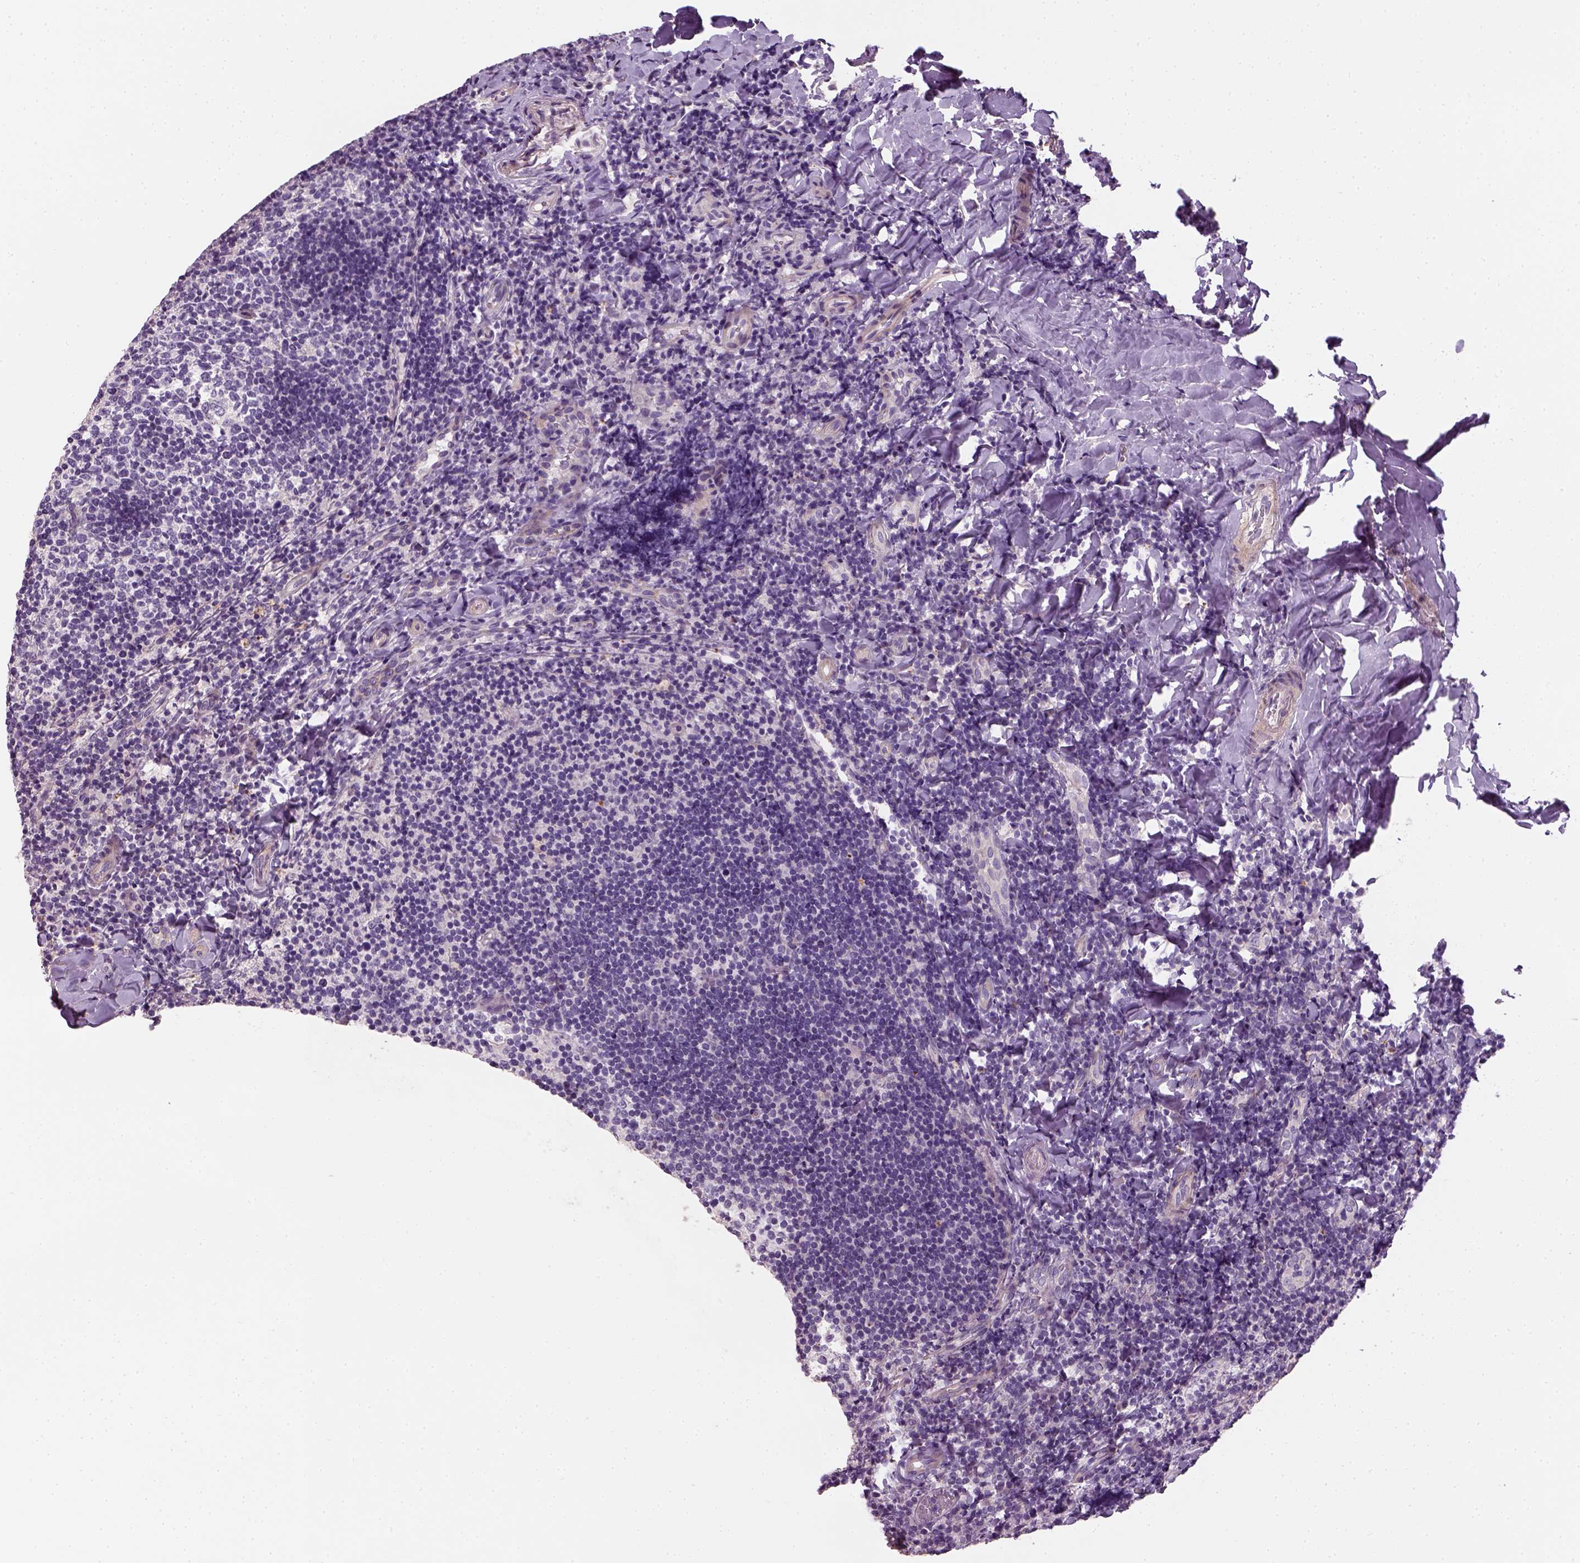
{"staining": {"intensity": "negative", "quantity": "none", "location": "none"}, "tissue": "tonsil", "cell_type": "Germinal center cells", "image_type": "normal", "snomed": [{"axis": "morphology", "description": "Normal tissue, NOS"}, {"axis": "topography", "description": "Tonsil"}], "caption": "High power microscopy image of an immunohistochemistry (IHC) histopathology image of normal tonsil, revealing no significant positivity in germinal center cells.", "gene": "ELOVL3", "patient": {"sex": "female", "age": 10}}